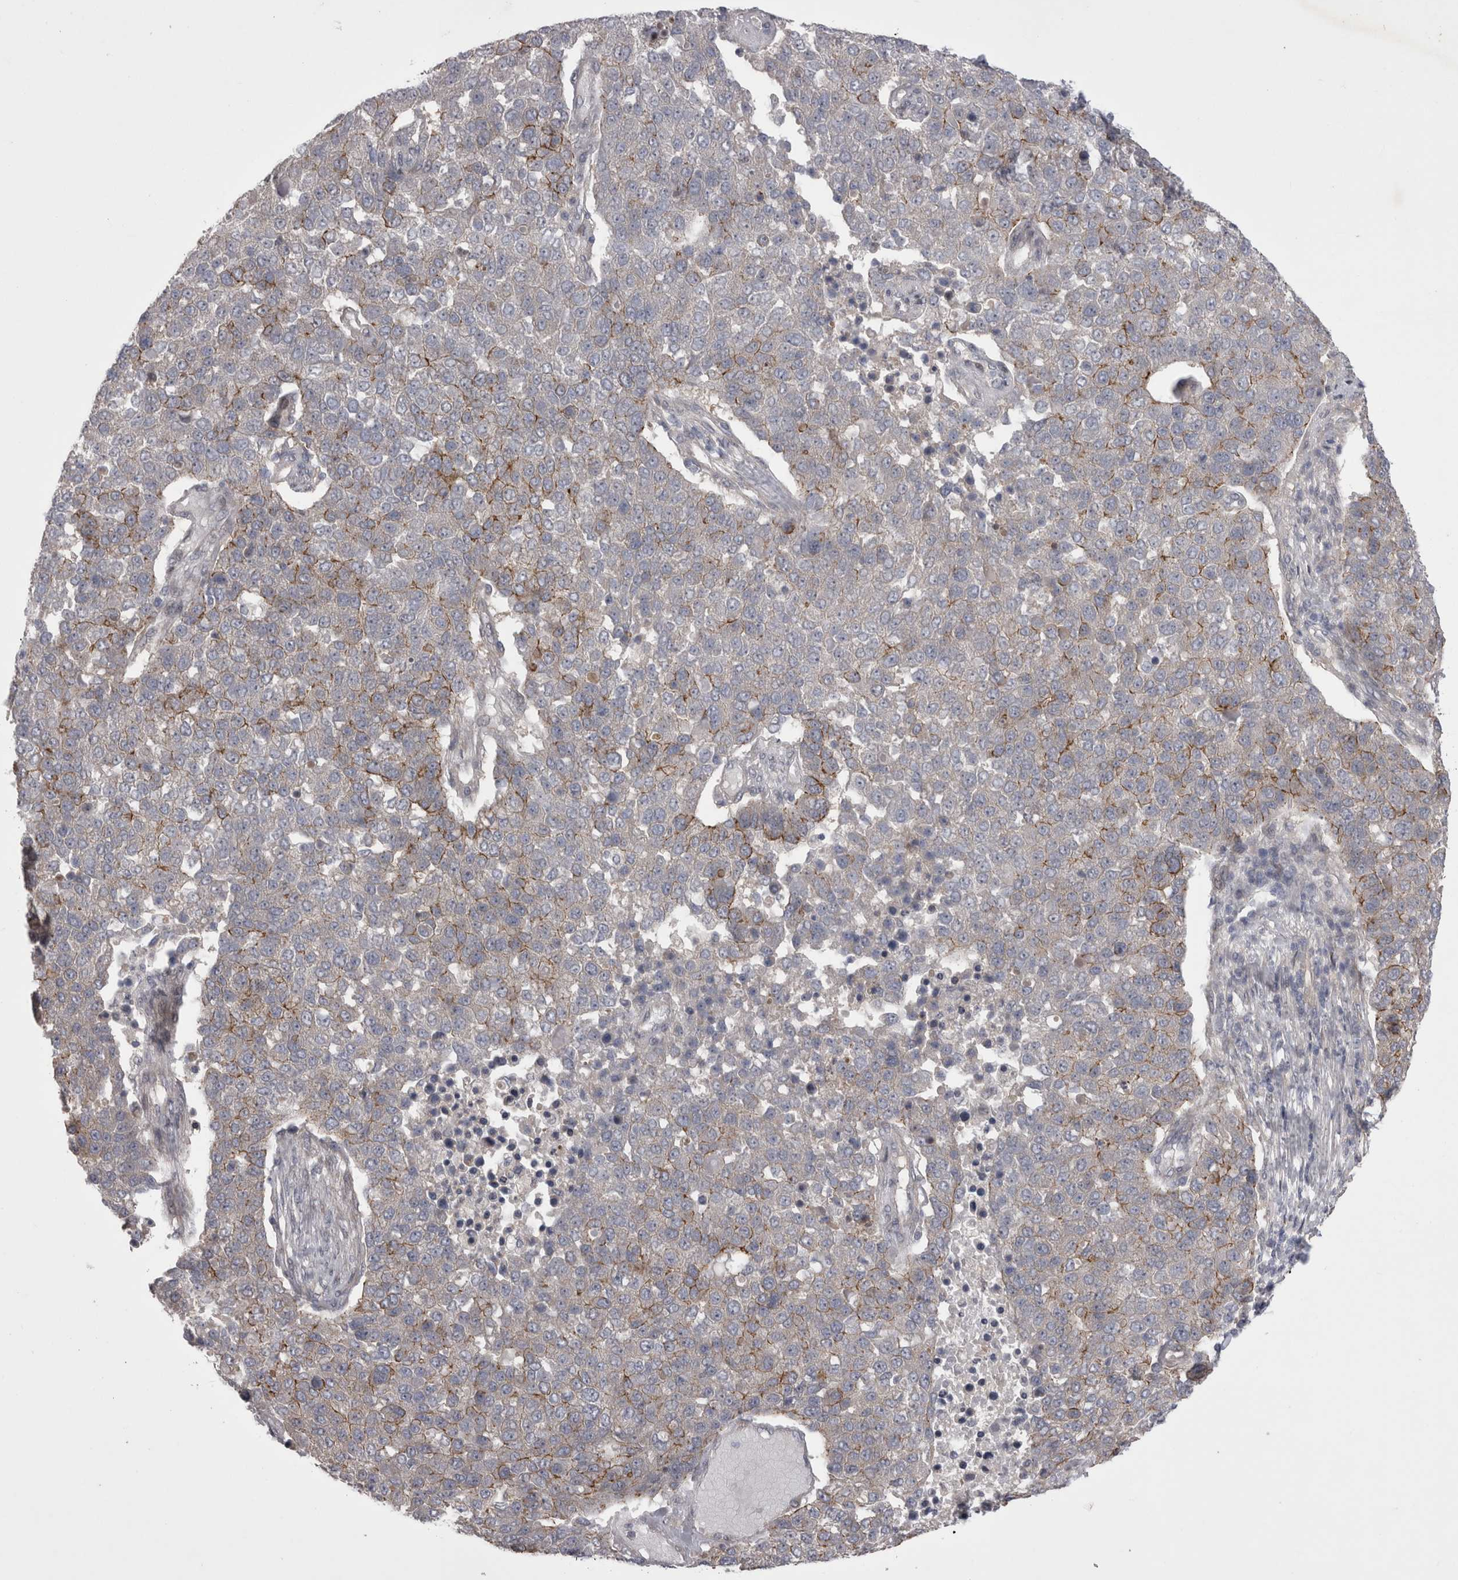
{"staining": {"intensity": "moderate", "quantity": "<25%", "location": "cytoplasmic/membranous"}, "tissue": "pancreatic cancer", "cell_type": "Tumor cells", "image_type": "cancer", "snomed": [{"axis": "morphology", "description": "Adenocarcinoma, NOS"}, {"axis": "topography", "description": "Pancreas"}], "caption": "Moderate cytoplasmic/membranous protein staining is seen in approximately <25% of tumor cells in pancreatic adenocarcinoma.", "gene": "NENF", "patient": {"sex": "female", "age": 61}}